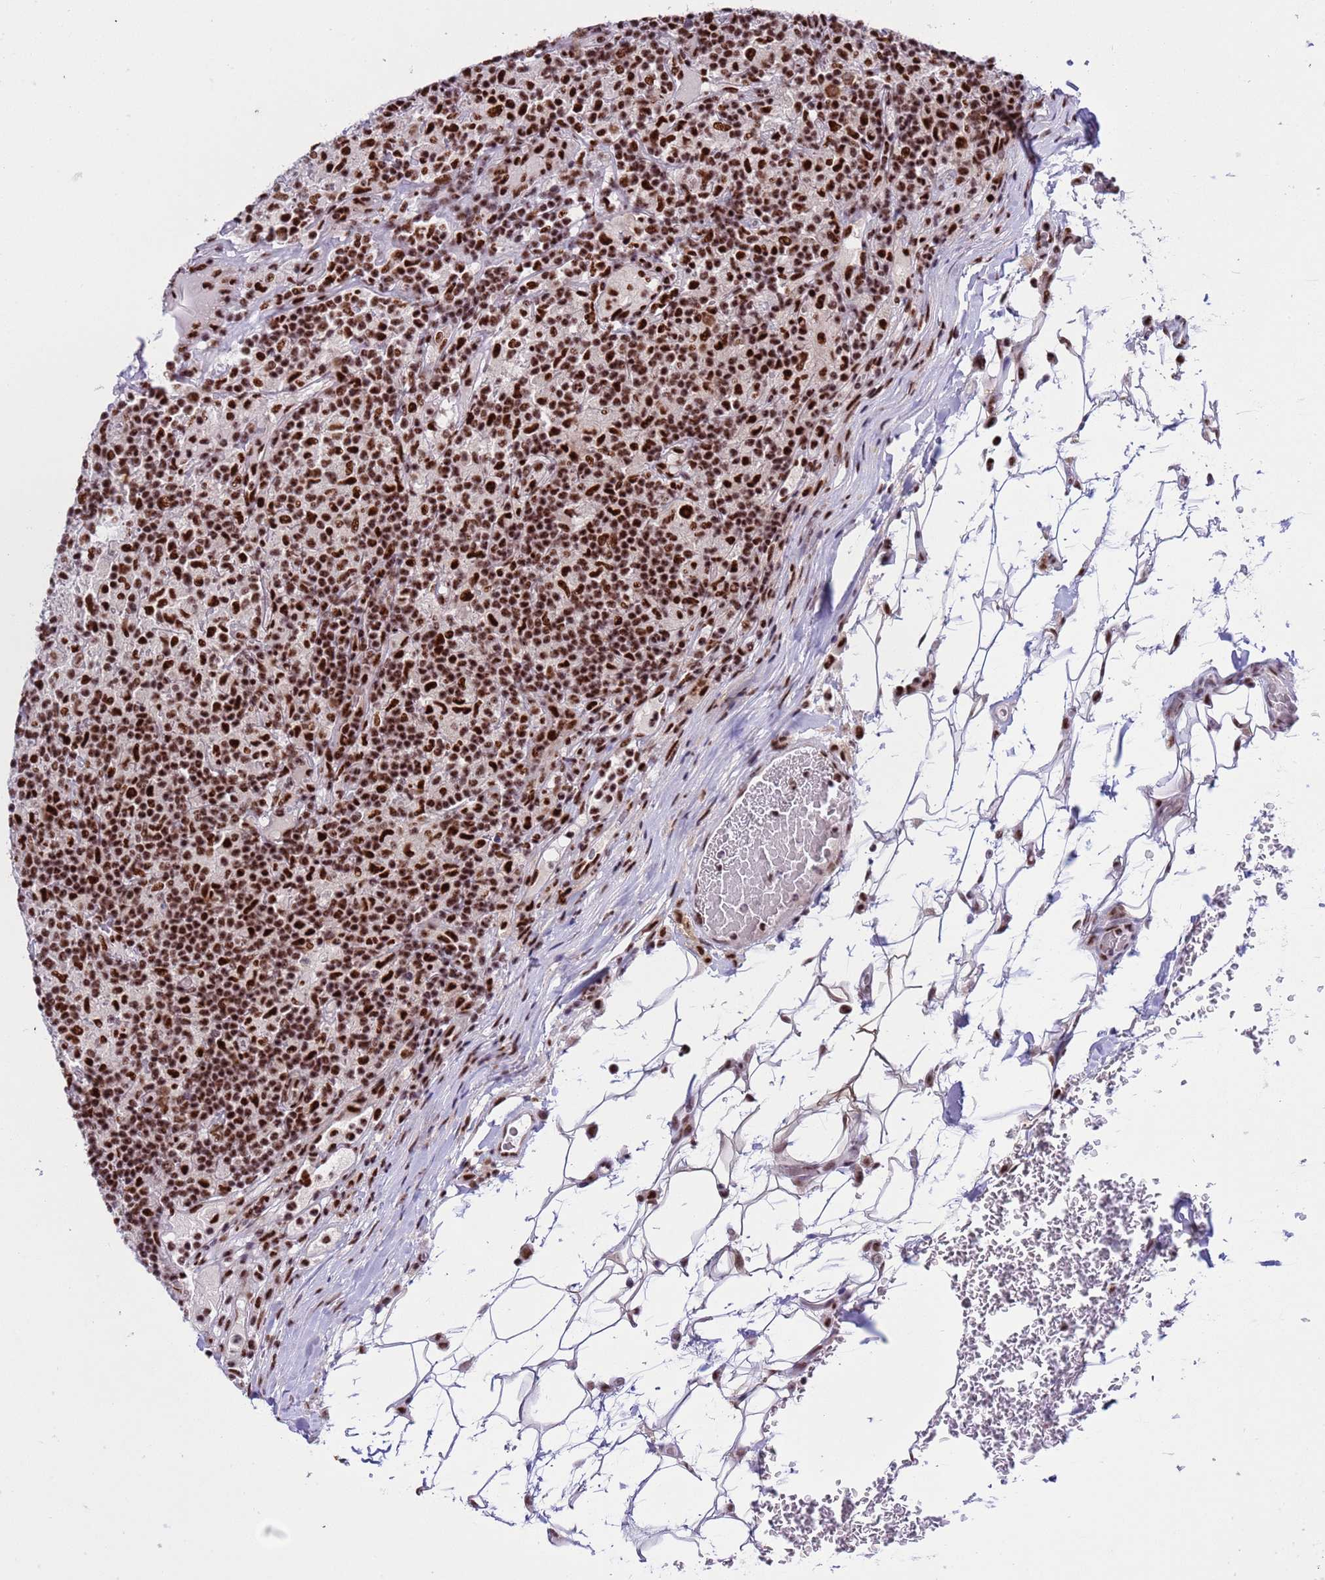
{"staining": {"intensity": "strong", "quantity": ">75%", "location": "nuclear"}, "tissue": "lymphoma", "cell_type": "Tumor cells", "image_type": "cancer", "snomed": [{"axis": "morphology", "description": "Hodgkin's disease, NOS"}, {"axis": "topography", "description": "Lymph node"}], "caption": "Strong nuclear protein positivity is identified in about >75% of tumor cells in lymphoma. (Stains: DAB in brown, nuclei in blue, Microscopy: brightfield microscopy at high magnification).", "gene": "THOC2", "patient": {"sex": "male", "age": 70}}